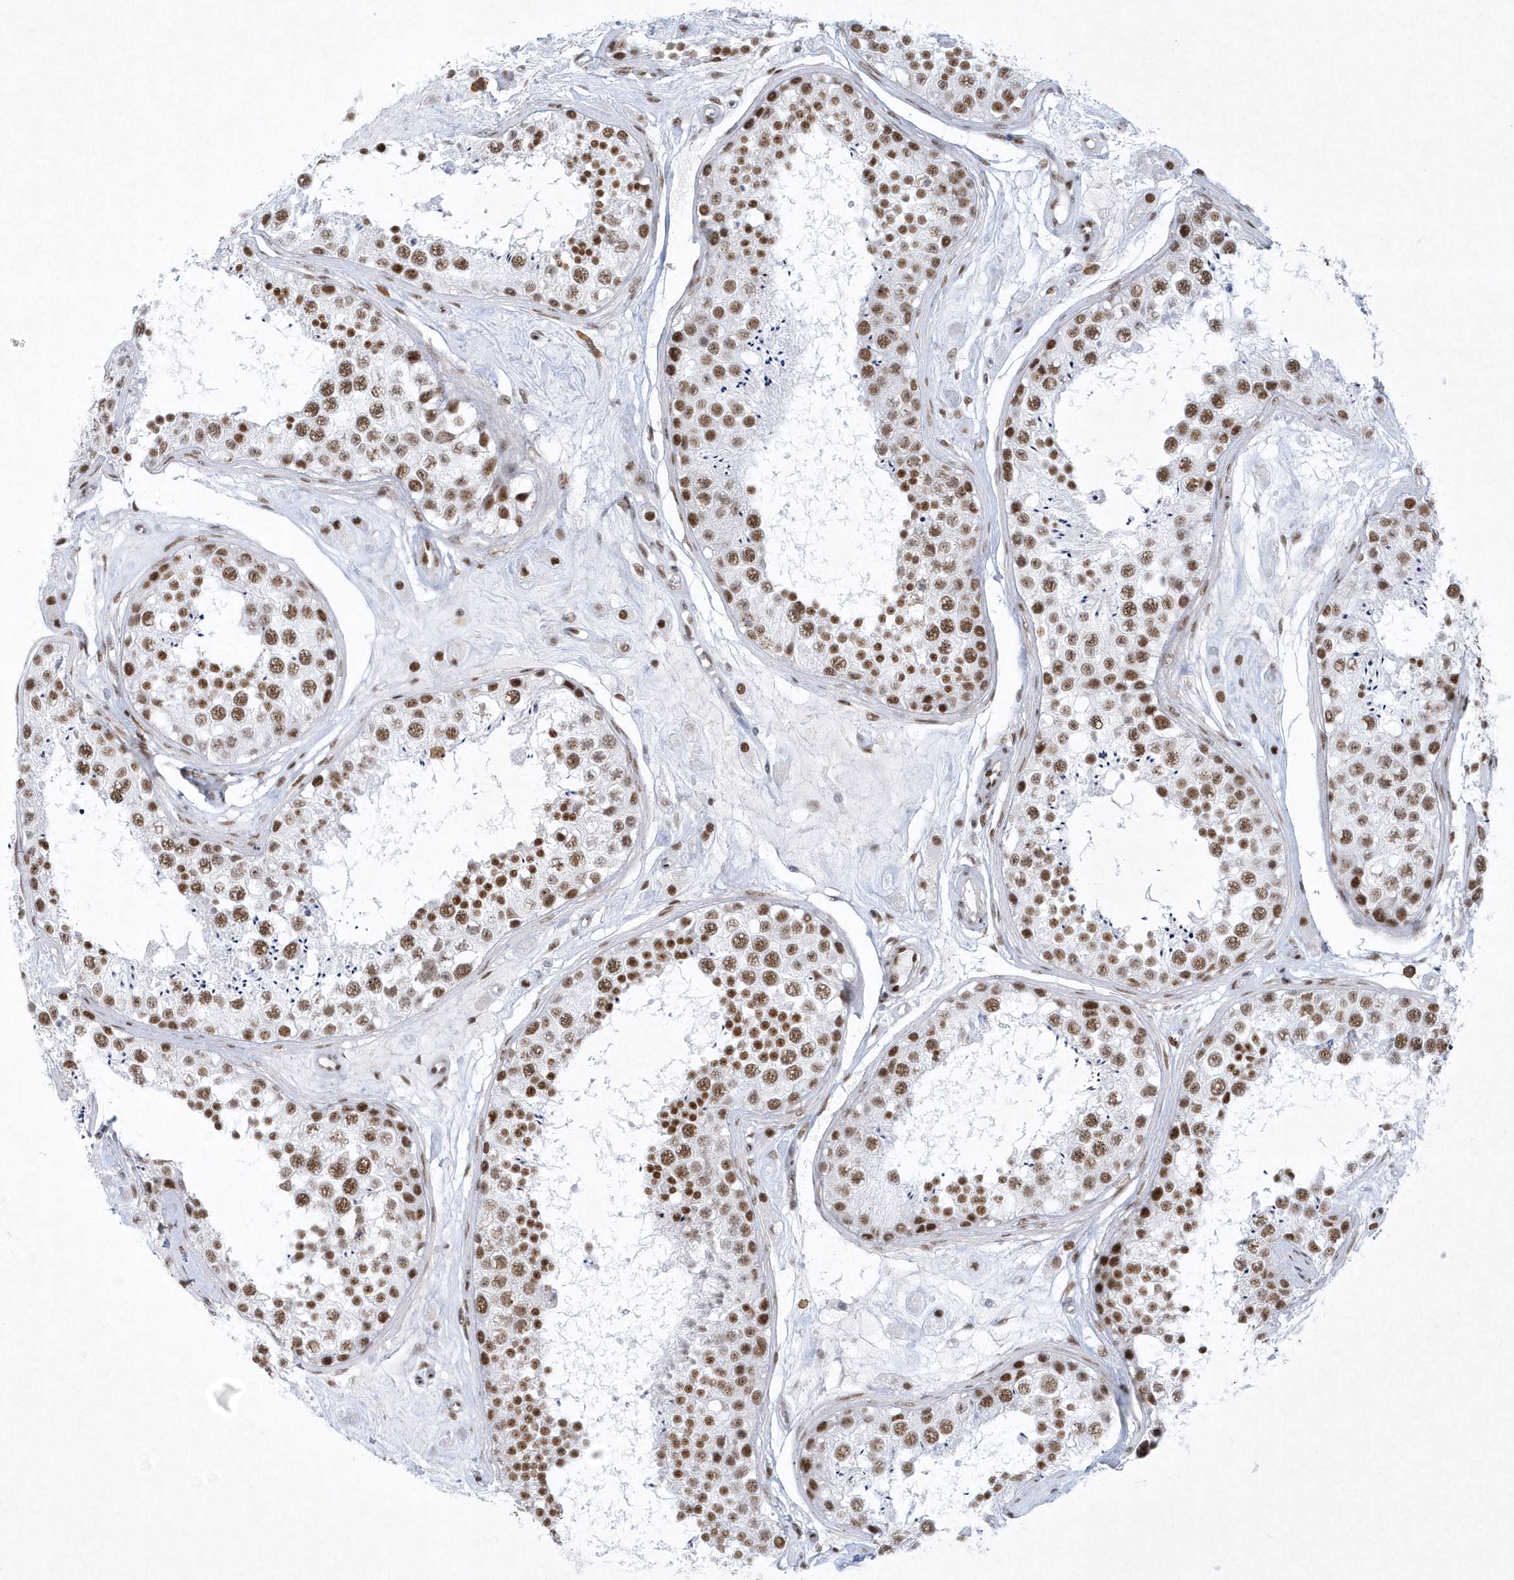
{"staining": {"intensity": "moderate", "quantity": ">75%", "location": "nuclear"}, "tissue": "testis", "cell_type": "Cells in seminiferous ducts", "image_type": "normal", "snomed": [{"axis": "morphology", "description": "Normal tissue, NOS"}, {"axis": "topography", "description": "Testis"}], "caption": "High-magnification brightfield microscopy of benign testis stained with DAB (3,3'-diaminobenzidine) (brown) and counterstained with hematoxylin (blue). cells in seminiferous ducts exhibit moderate nuclear expression is seen in approximately>75% of cells. (Stains: DAB (3,3'-diaminobenzidine) in brown, nuclei in blue, Microscopy: brightfield microscopy at high magnification).", "gene": "DCLRE1A", "patient": {"sex": "male", "age": 25}}